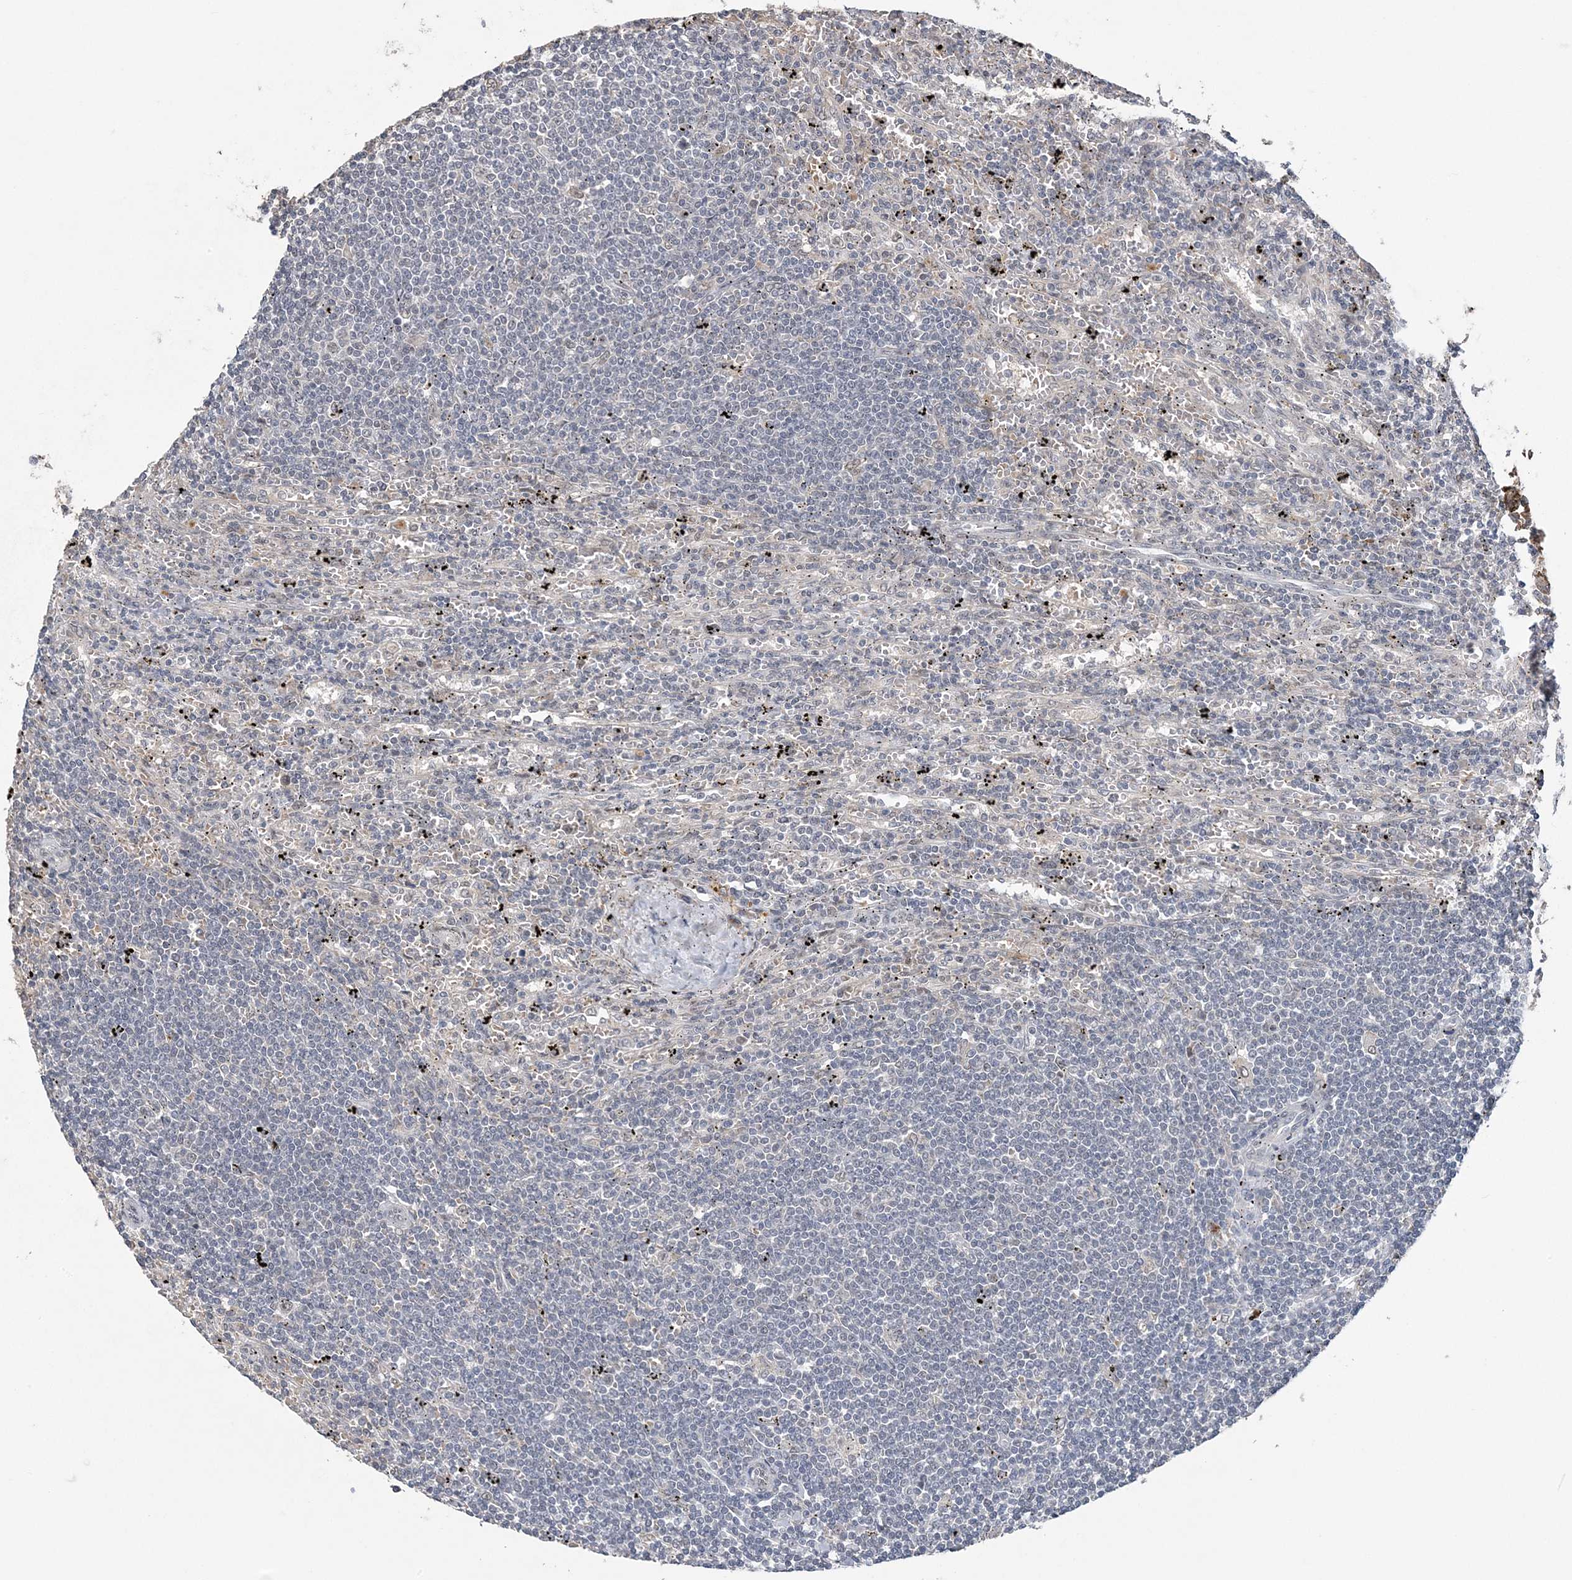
{"staining": {"intensity": "negative", "quantity": "none", "location": "none"}, "tissue": "lymphoma", "cell_type": "Tumor cells", "image_type": "cancer", "snomed": [{"axis": "morphology", "description": "Malignant lymphoma, non-Hodgkin's type, Low grade"}, {"axis": "topography", "description": "Spleen"}], "caption": "Human lymphoma stained for a protein using IHC exhibits no staining in tumor cells.", "gene": "ZBTB7A", "patient": {"sex": "male", "age": 76}}